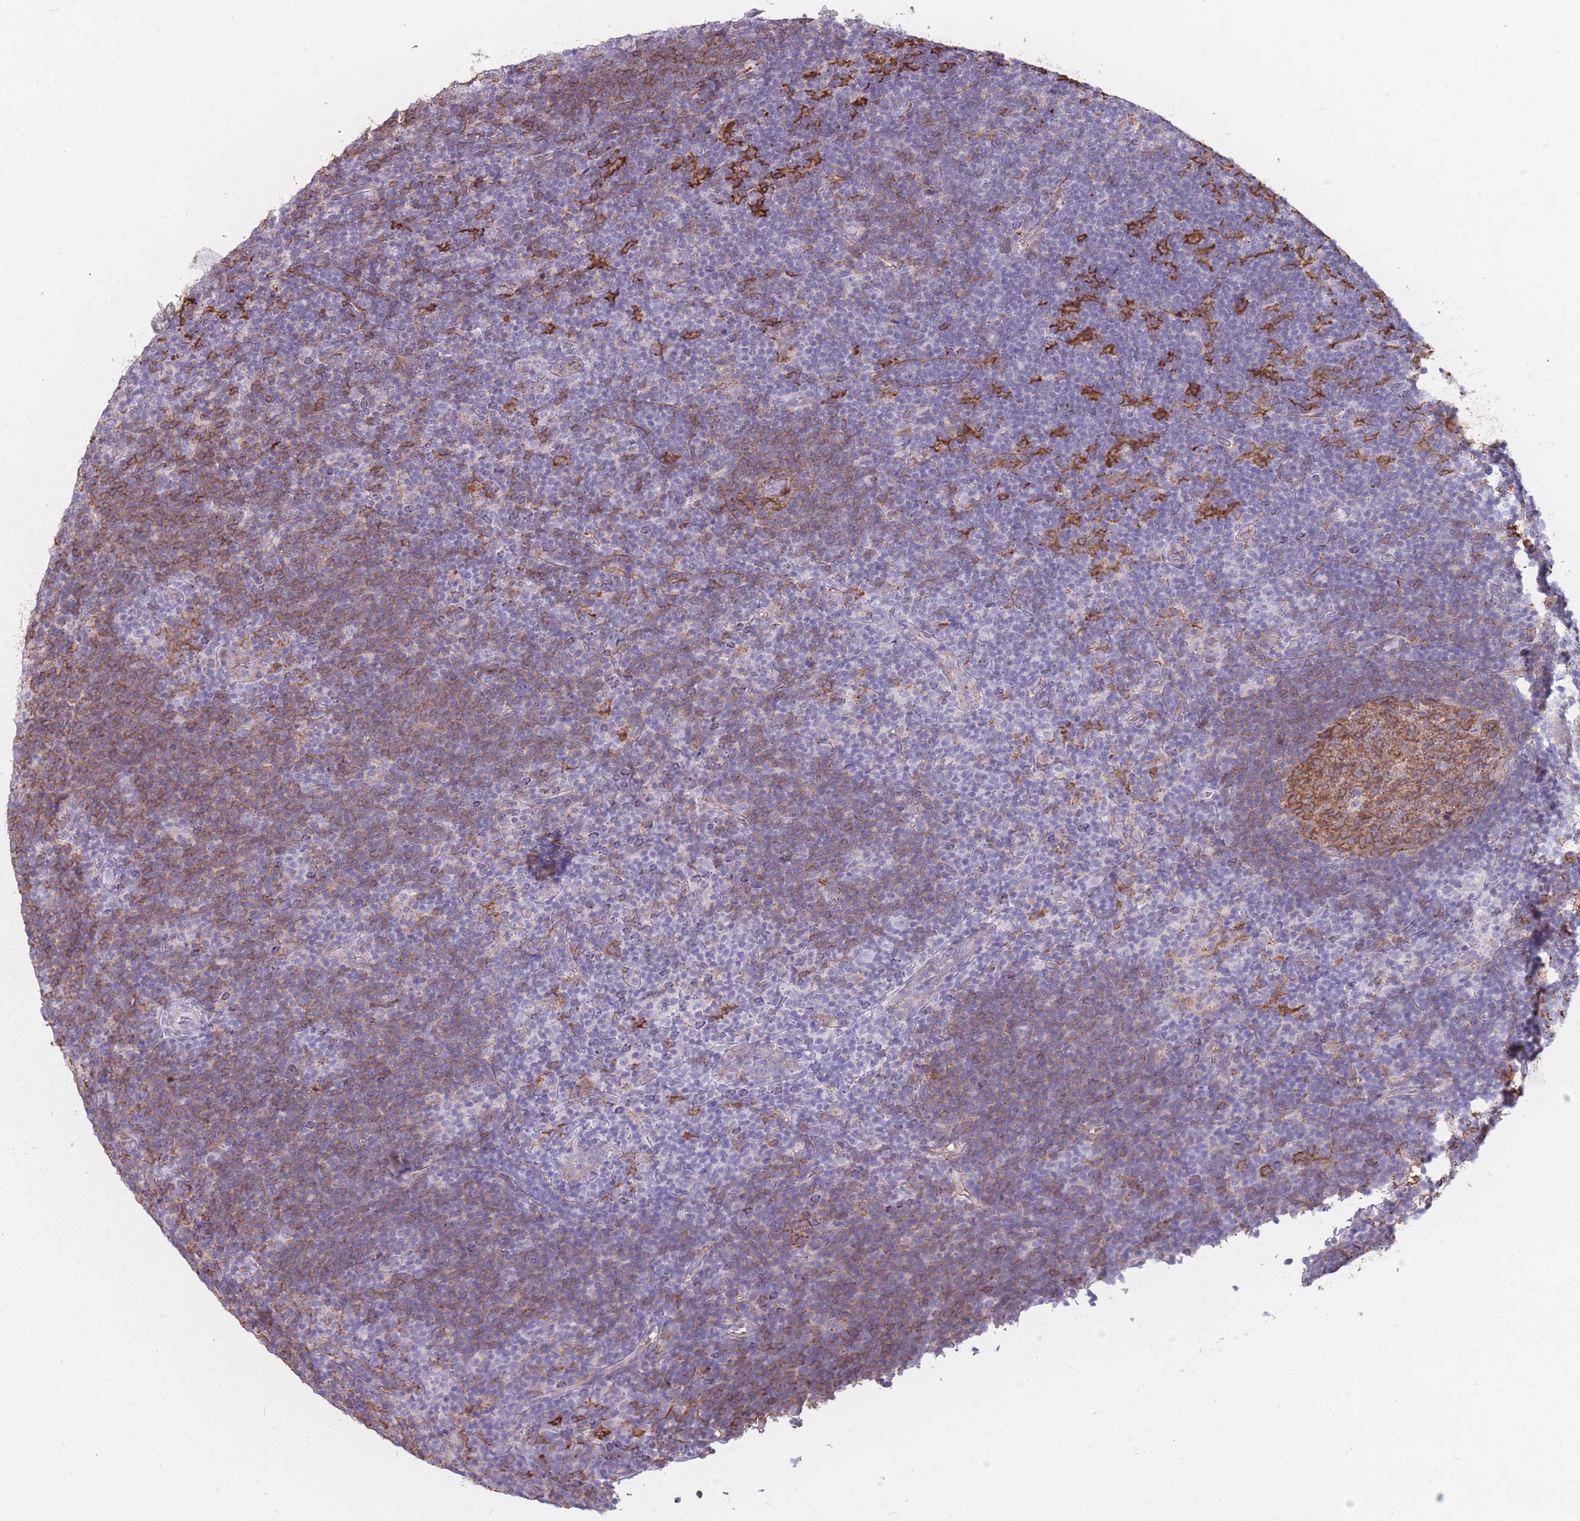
{"staining": {"intensity": "negative", "quantity": "none", "location": "none"}, "tissue": "lymphoma", "cell_type": "Tumor cells", "image_type": "cancer", "snomed": [{"axis": "morphology", "description": "Hodgkin's disease, NOS"}, {"axis": "topography", "description": "Lymph node"}], "caption": "This is an immunohistochemistry image of human lymphoma. There is no staining in tumor cells.", "gene": "GNA11", "patient": {"sex": "female", "age": 57}}